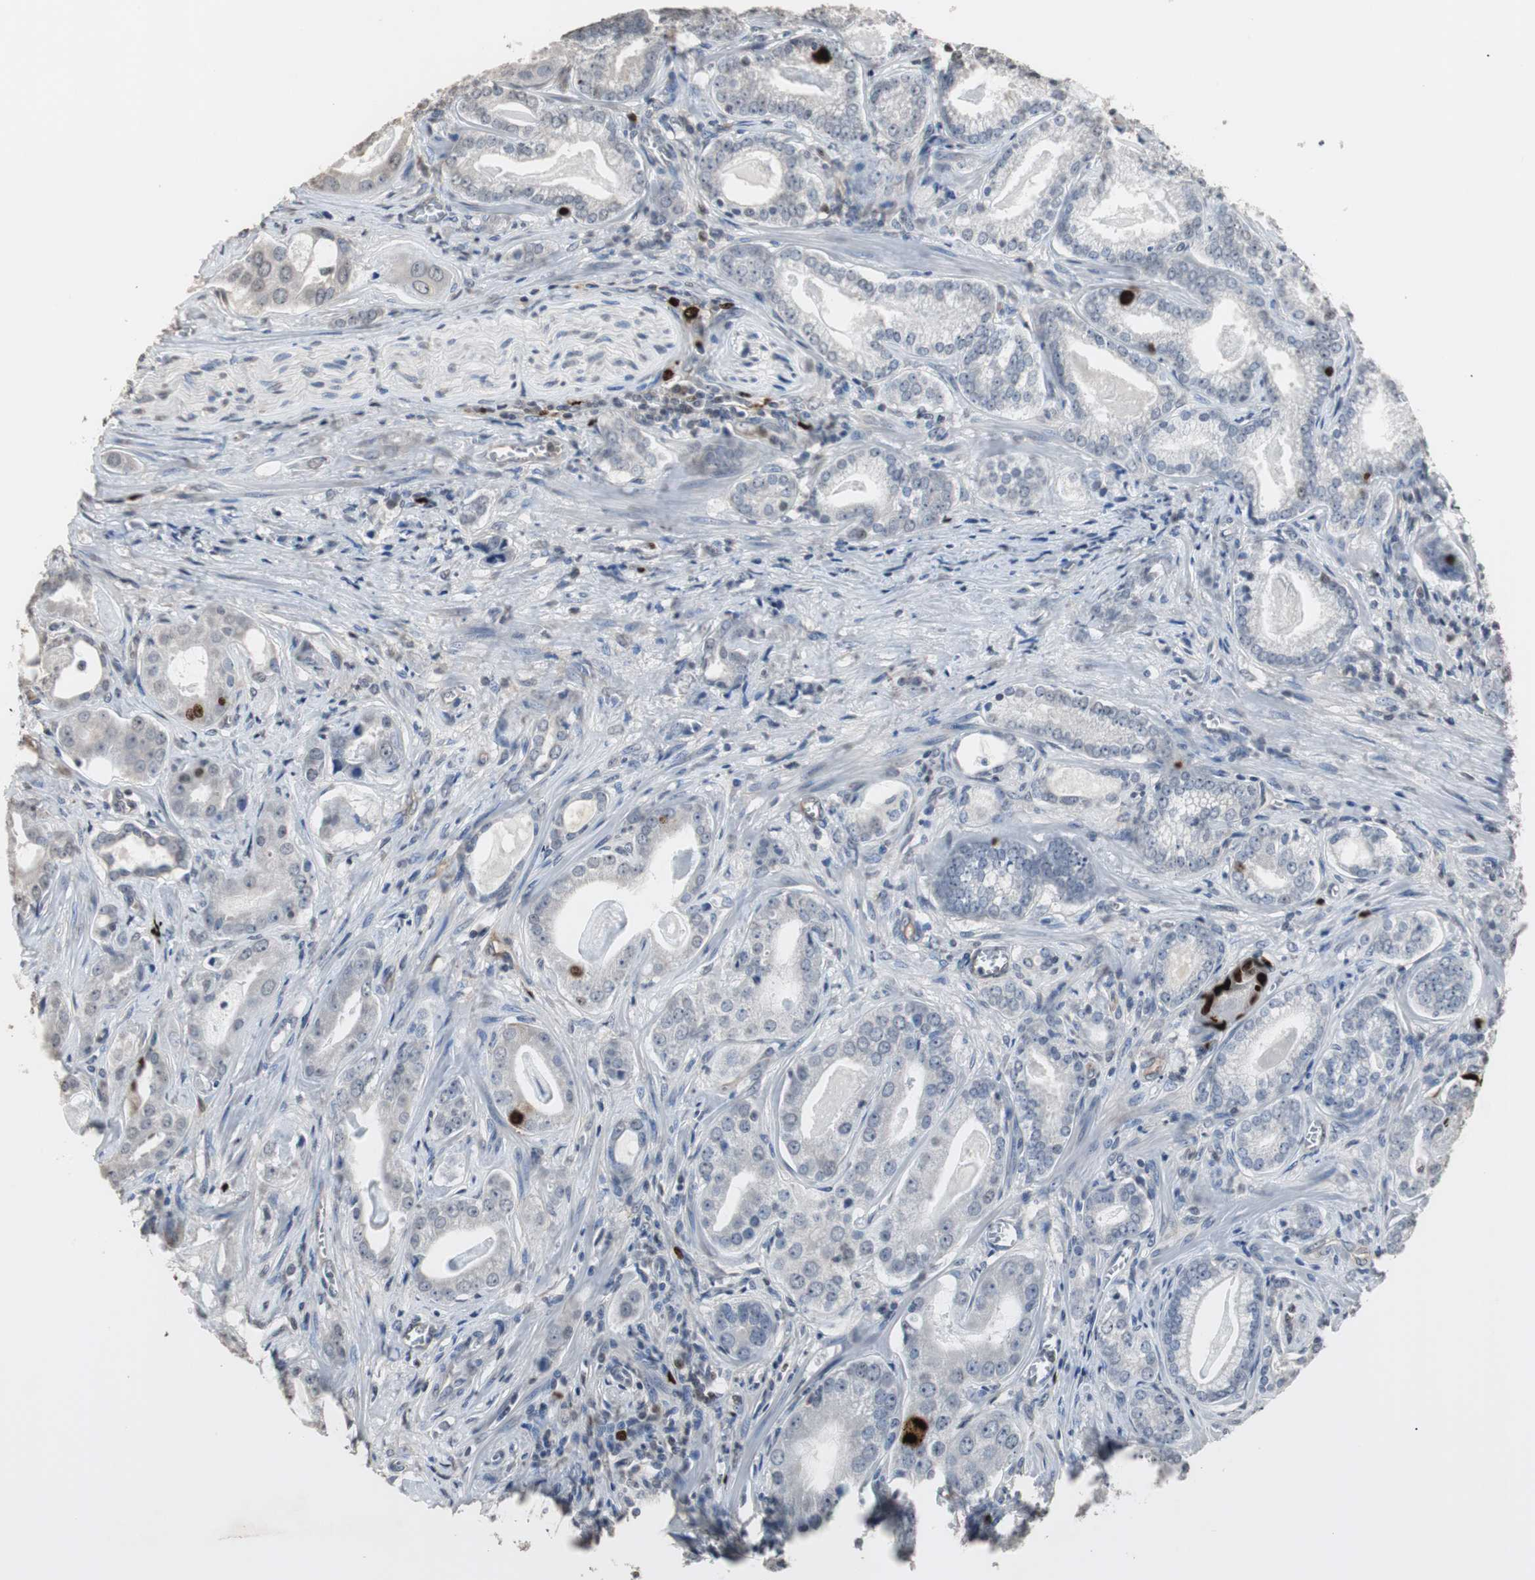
{"staining": {"intensity": "strong", "quantity": "<25%", "location": "nuclear"}, "tissue": "prostate cancer", "cell_type": "Tumor cells", "image_type": "cancer", "snomed": [{"axis": "morphology", "description": "Adenocarcinoma, Low grade"}, {"axis": "topography", "description": "Prostate"}], "caption": "Protein expression analysis of human prostate cancer reveals strong nuclear positivity in approximately <25% of tumor cells.", "gene": "TOP2A", "patient": {"sex": "male", "age": 59}}